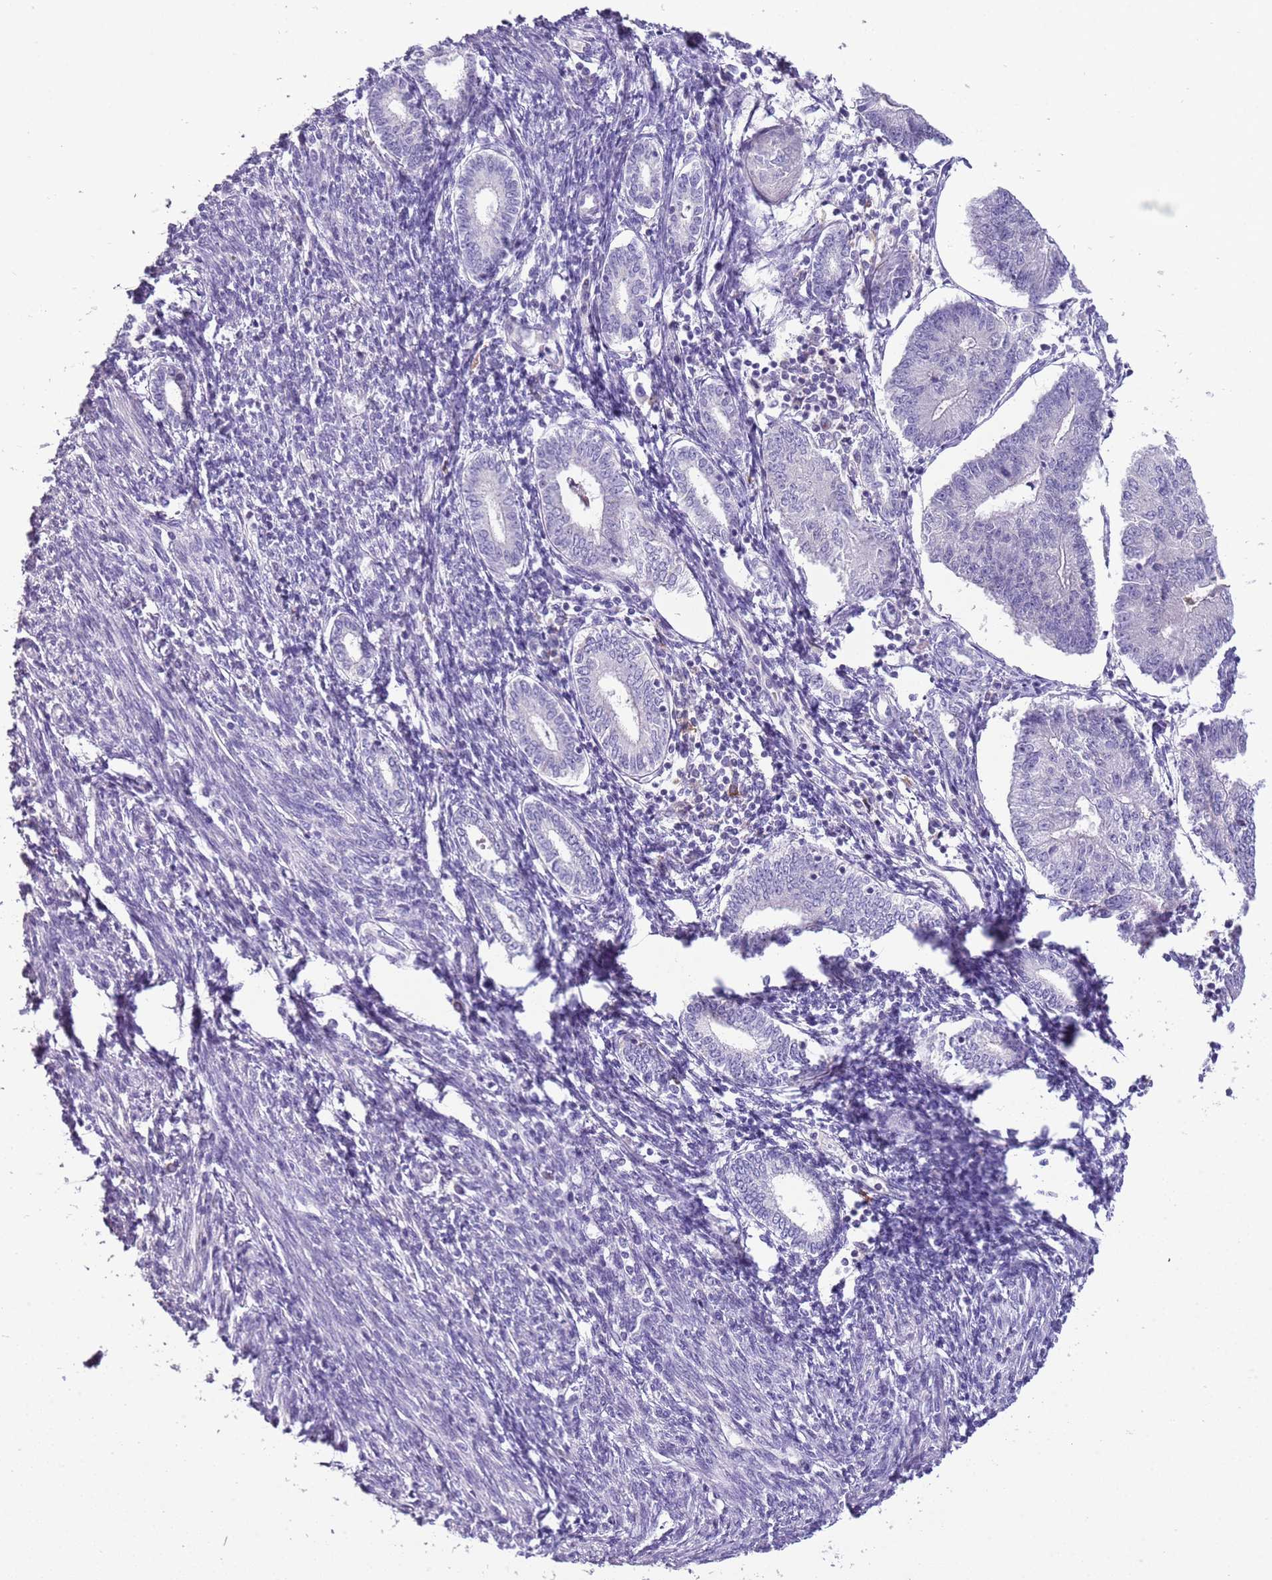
{"staining": {"intensity": "negative", "quantity": "none", "location": "none"}, "tissue": "endometrial cancer", "cell_type": "Tumor cells", "image_type": "cancer", "snomed": [{"axis": "morphology", "description": "Adenocarcinoma, NOS"}, {"axis": "topography", "description": "Endometrium"}], "caption": "A histopathology image of human endometrial adenocarcinoma is negative for staining in tumor cells.", "gene": "SCAMP5", "patient": {"sex": "female", "age": 56}}